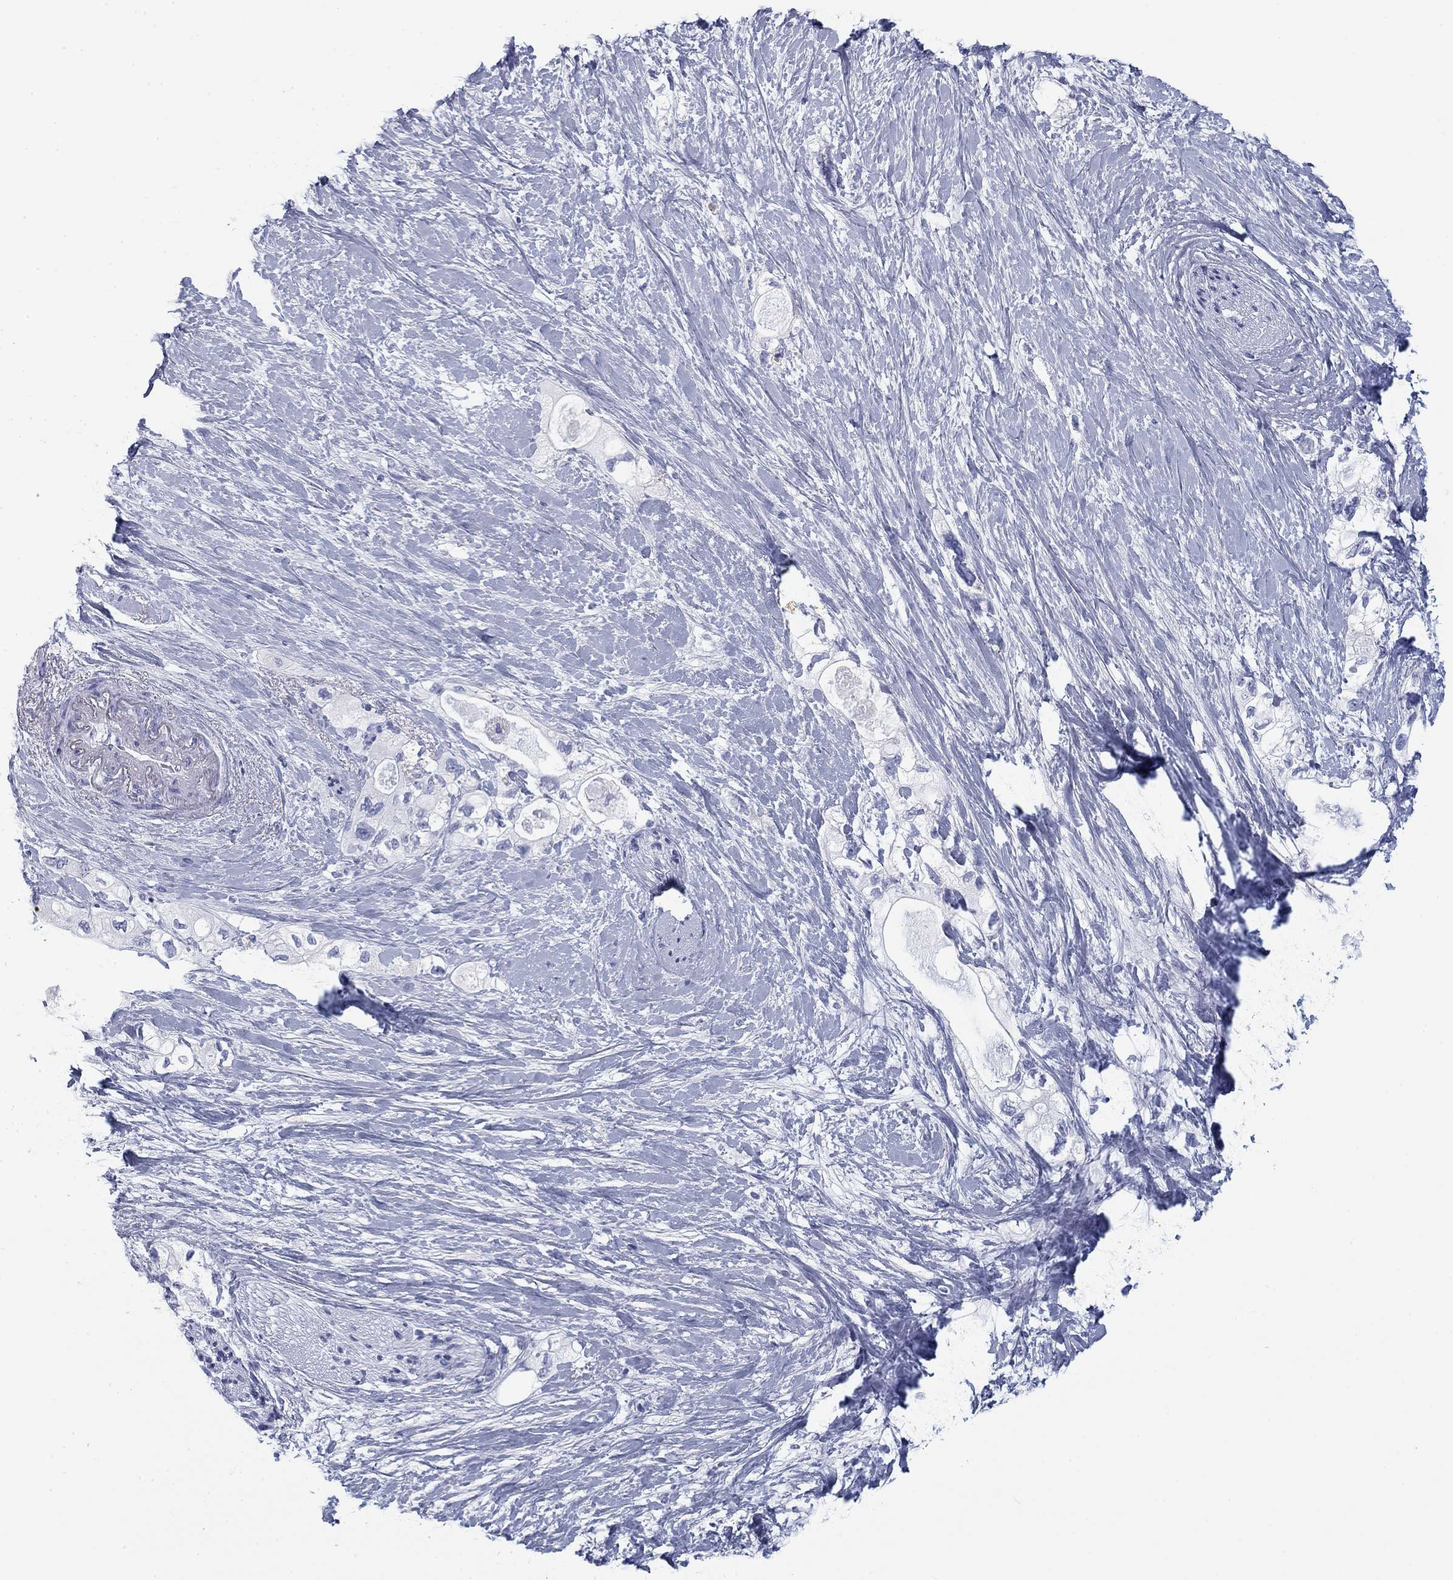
{"staining": {"intensity": "negative", "quantity": "none", "location": "none"}, "tissue": "pancreatic cancer", "cell_type": "Tumor cells", "image_type": "cancer", "snomed": [{"axis": "morphology", "description": "Adenocarcinoma, NOS"}, {"axis": "topography", "description": "Pancreas"}], "caption": "A photomicrograph of pancreatic cancer stained for a protein exhibits no brown staining in tumor cells. (DAB (3,3'-diaminobenzidine) IHC visualized using brightfield microscopy, high magnification).", "gene": "CALB1", "patient": {"sex": "female", "age": 56}}